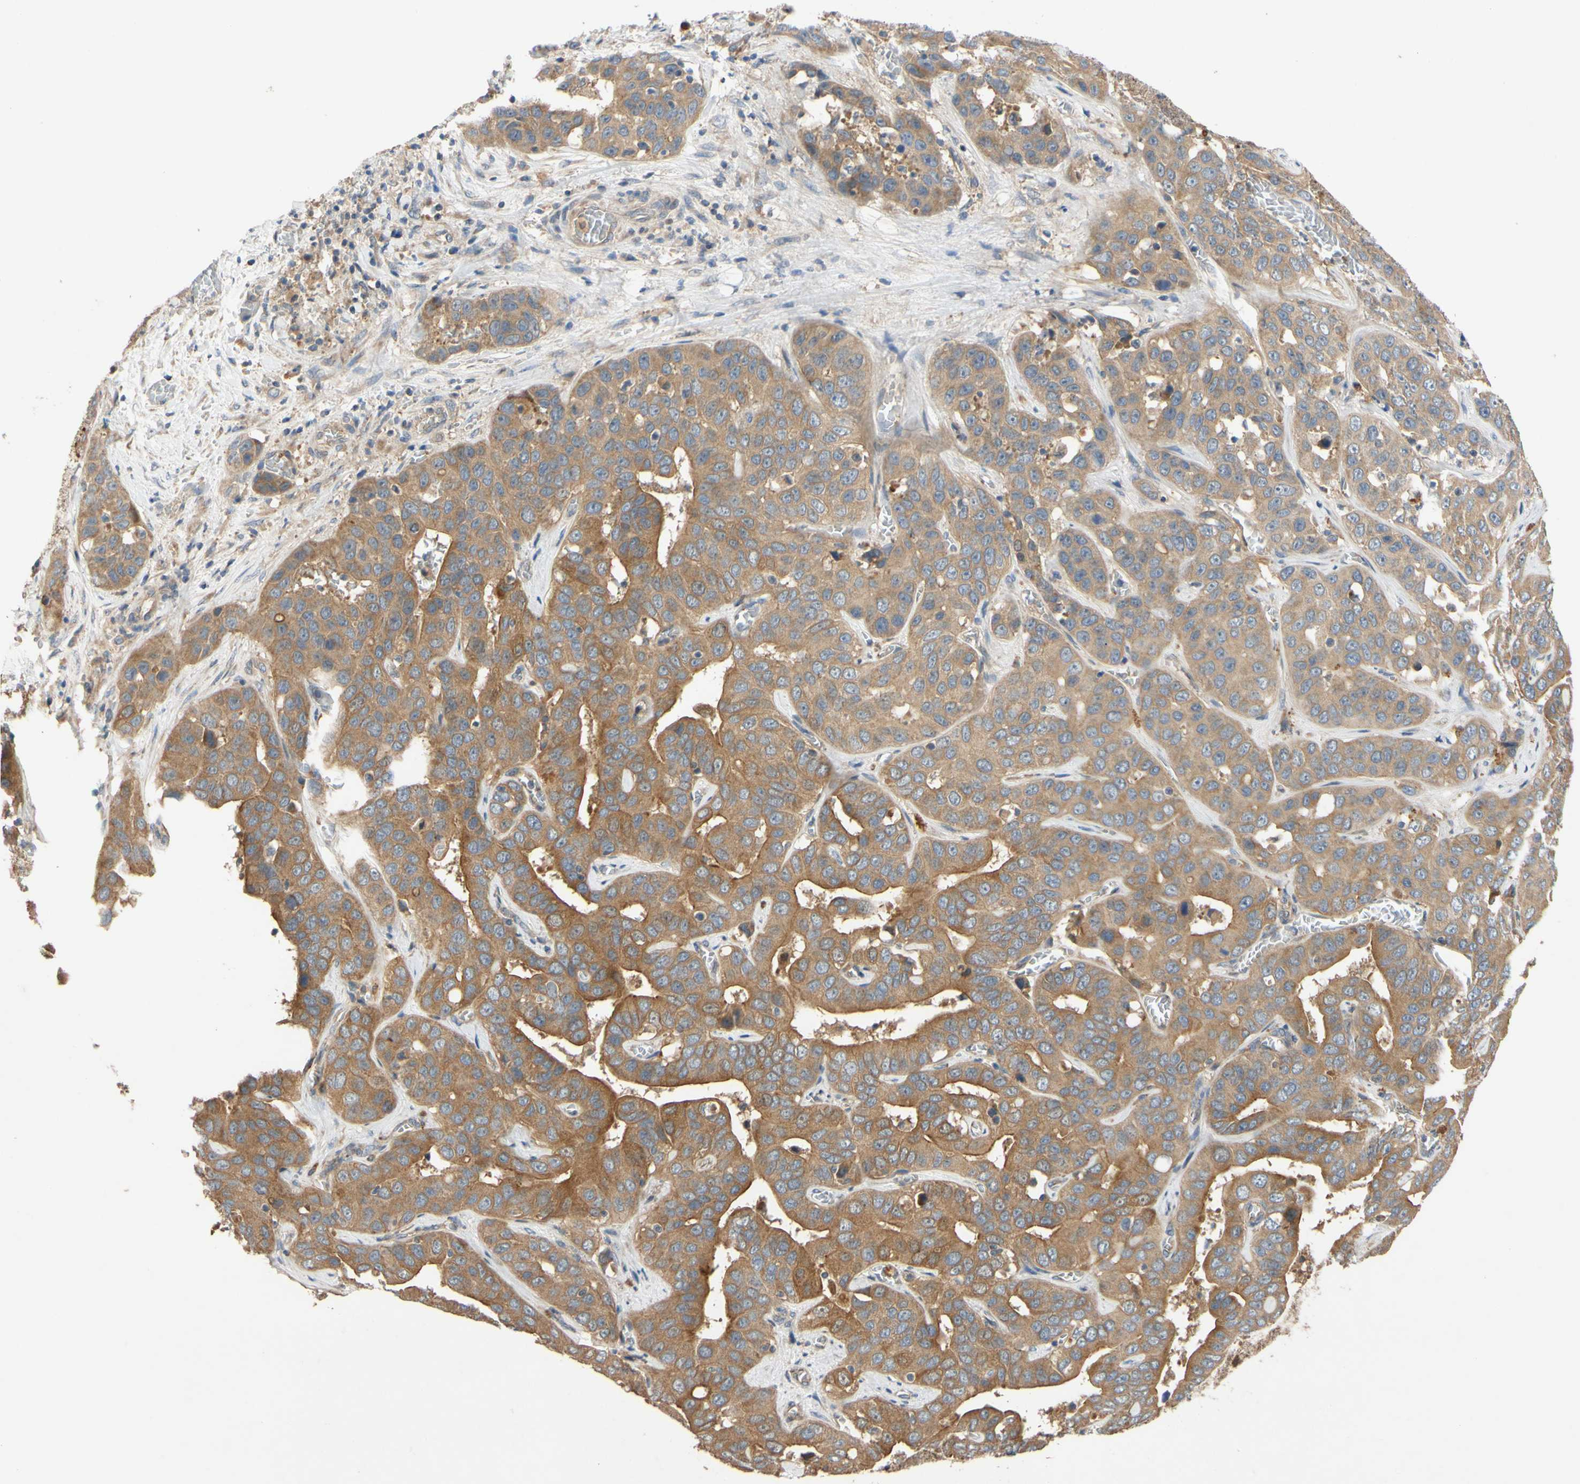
{"staining": {"intensity": "moderate", "quantity": ">75%", "location": "cytoplasmic/membranous"}, "tissue": "liver cancer", "cell_type": "Tumor cells", "image_type": "cancer", "snomed": [{"axis": "morphology", "description": "Cholangiocarcinoma"}, {"axis": "topography", "description": "Liver"}], "caption": "There is medium levels of moderate cytoplasmic/membranous expression in tumor cells of liver cancer (cholangiocarcinoma), as demonstrated by immunohistochemical staining (brown color).", "gene": "MBTPS2", "patient": {"sex": "female", "age": 52}}